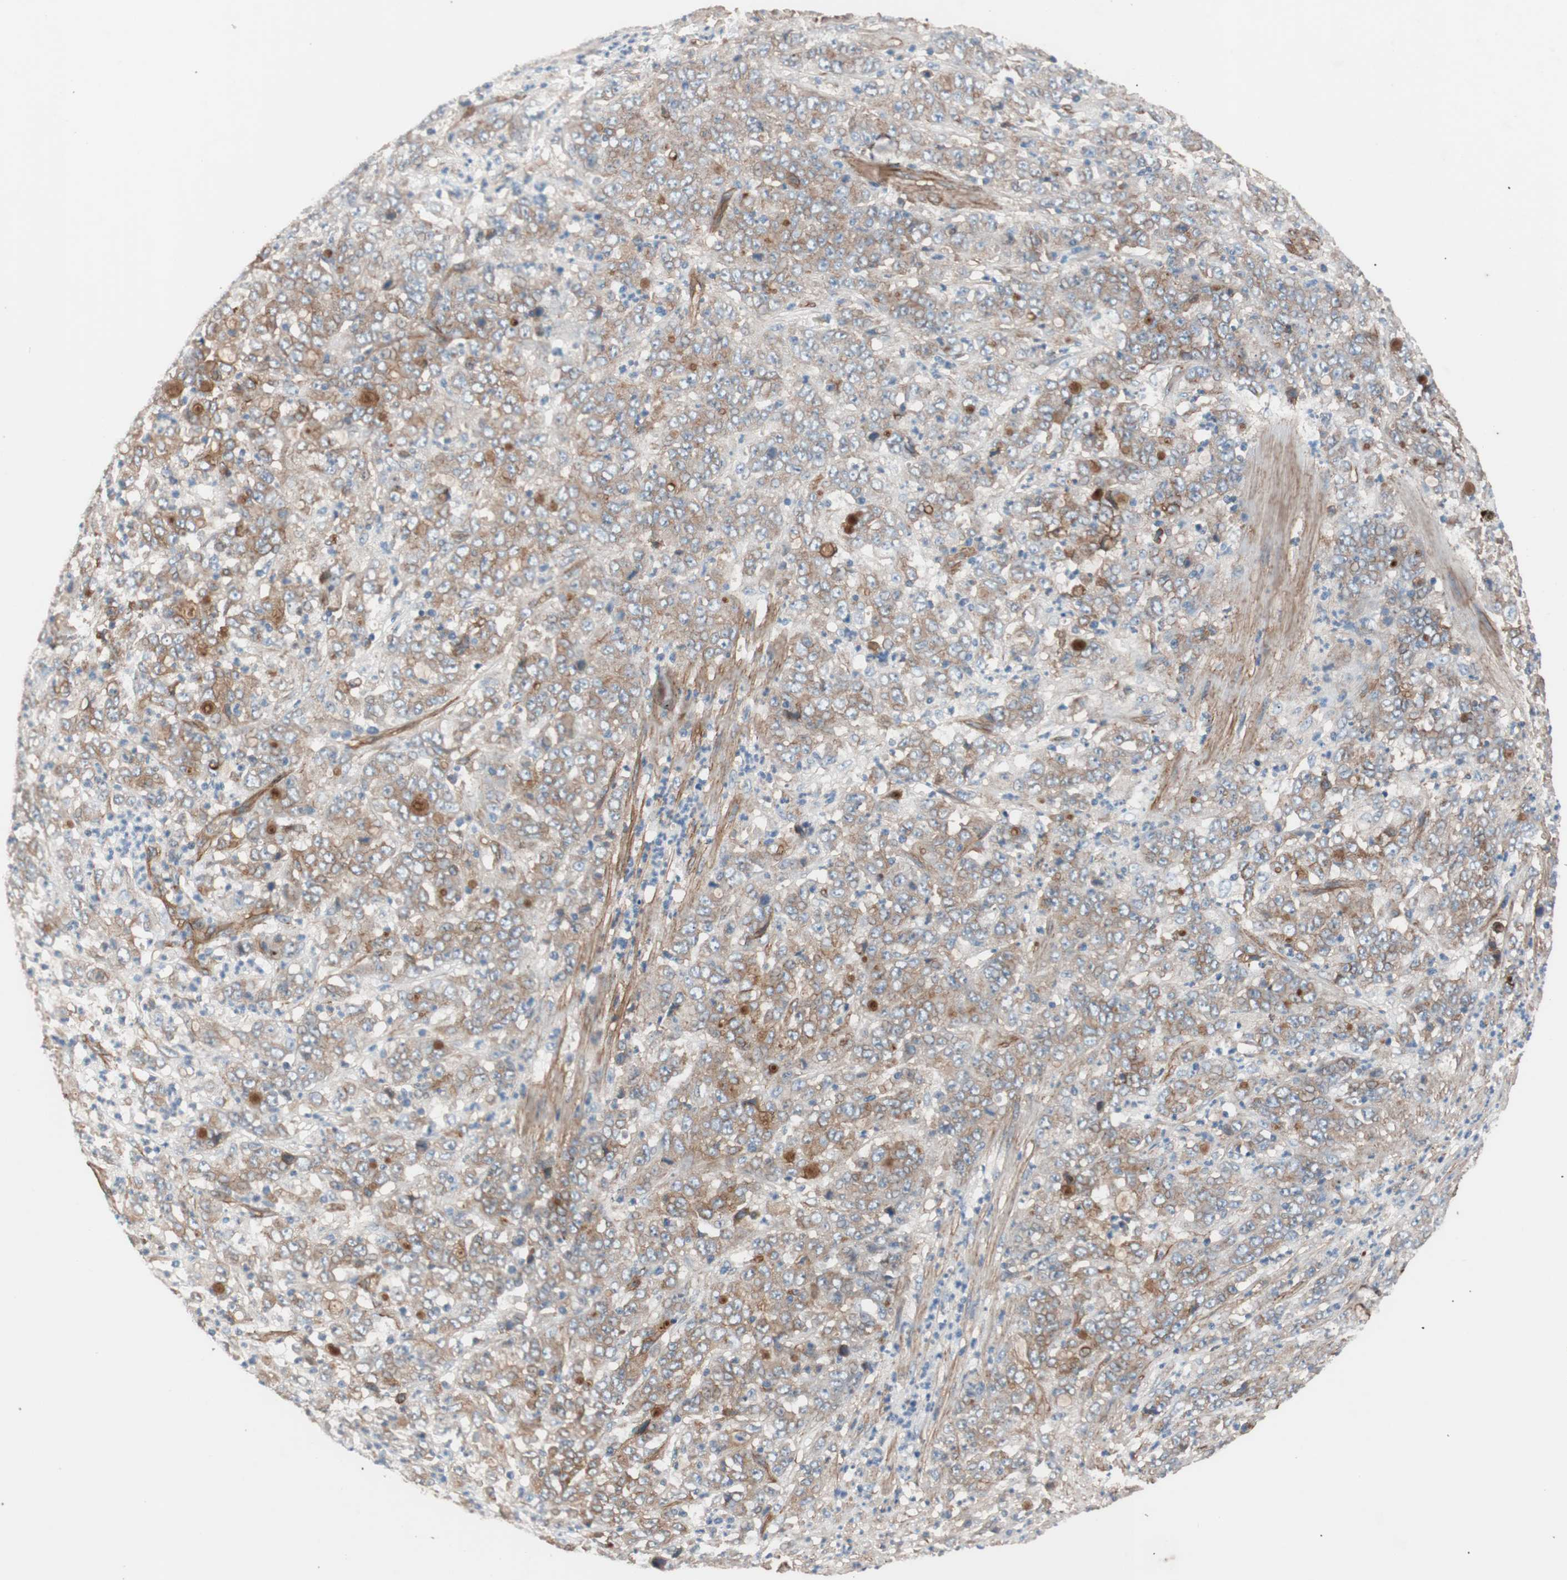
{"staining": {"intensity": "weak", "quantity": "25%-75%", "location": "cytoplasmic/membranous"}, "tissue": "stomach cancer", "cell_type": "Tumor cells", "image_type": "cancer", "snomed": [{"axis": "morphology", "description": "Adenocarcinoma, NOS"}, {"axis": "topography", "description": "Stomach, lower"}], "caption": "Immunohistochemistry of stomach cancer (adenocarcinoma) exhibits low levels of weak cytoplasmic/membranous expression in about 25%-75% of tumor cells. (DAB IHC with brightfield microscopy, high magnification).", "gene": "SPINT1", "patient": {"sex": "female", "age": 71}}